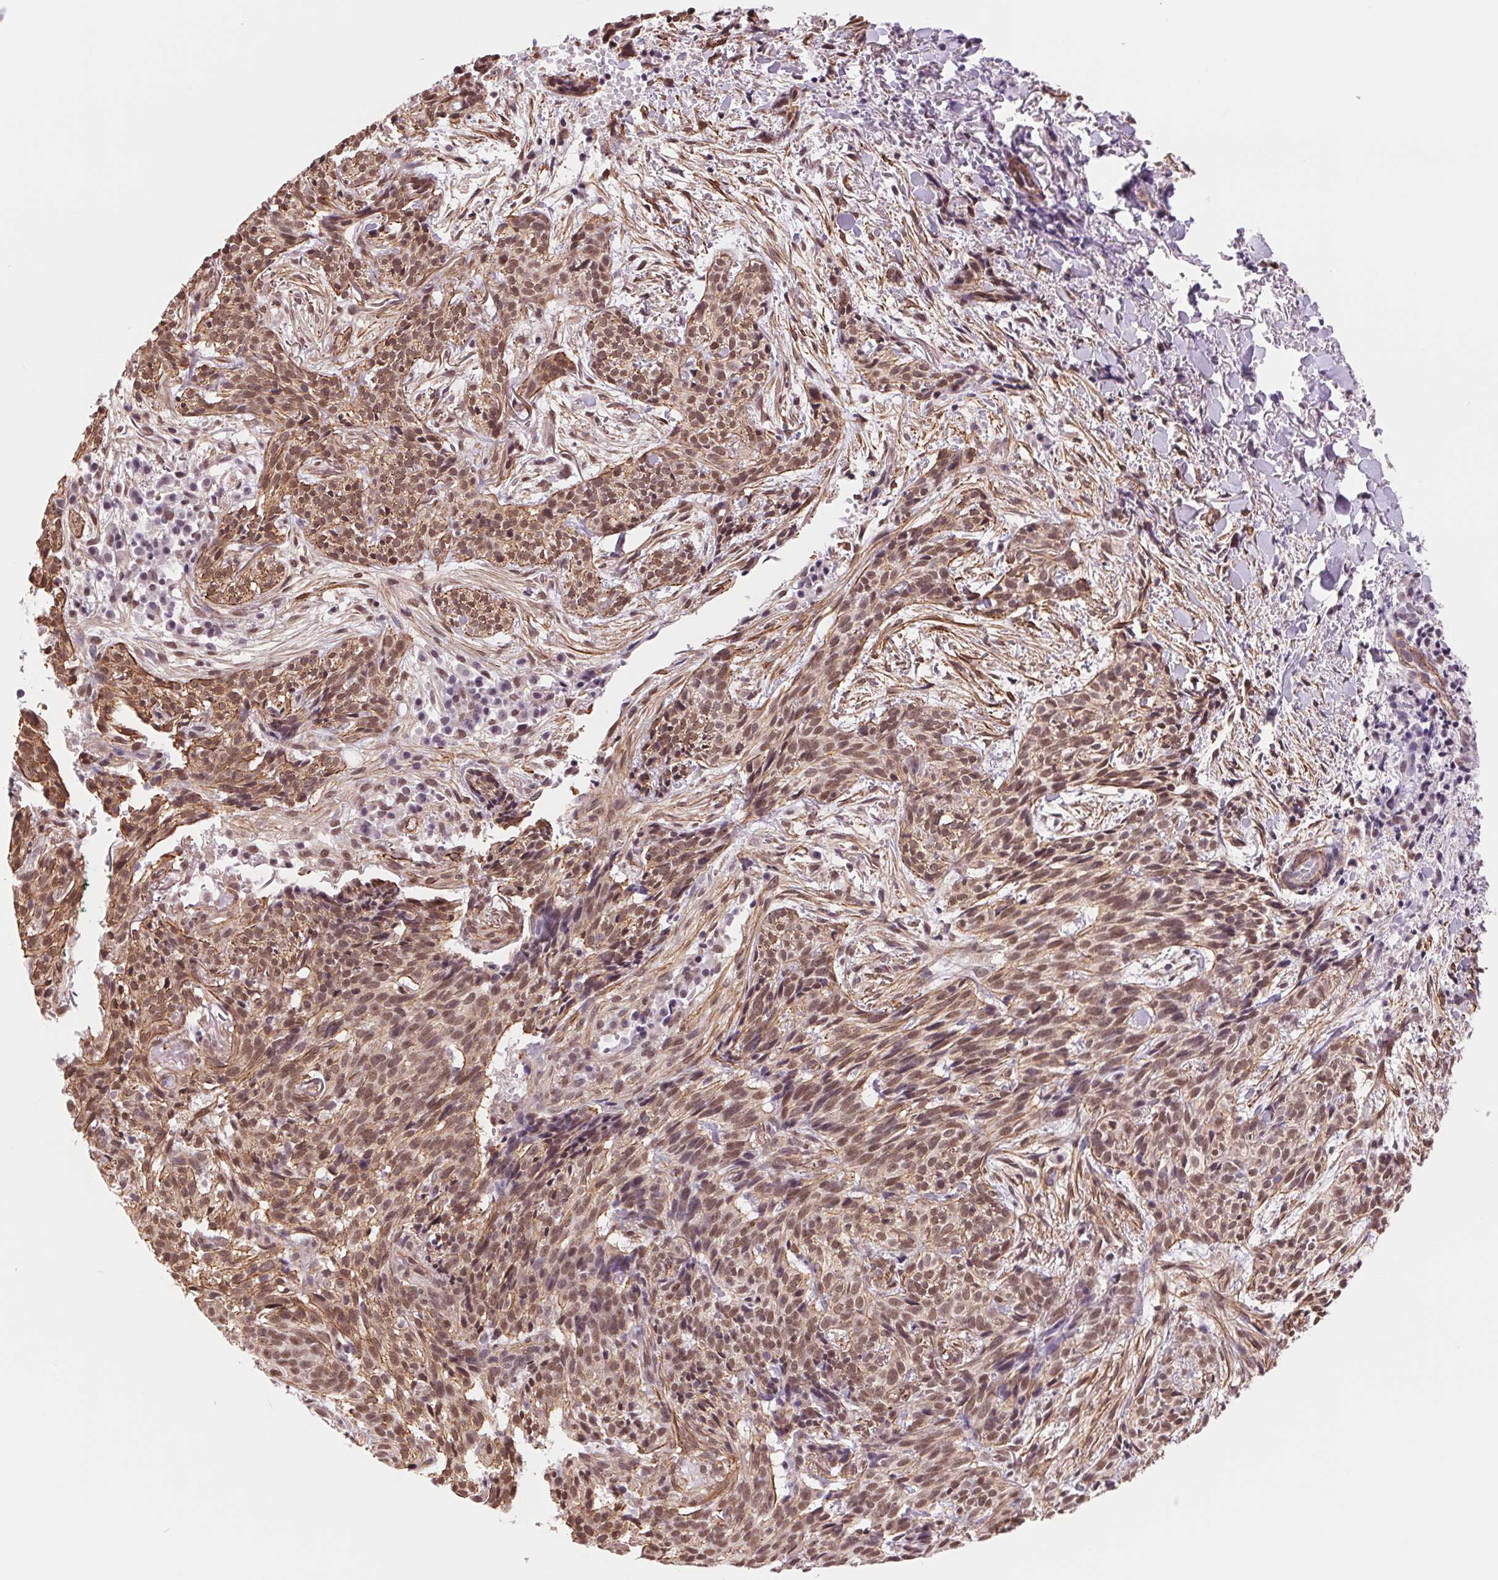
{"staining": {"intensity": "moderate", "quantity": ">75%", "location": "nuclear"}, "tissue": "skin cancer", "cell_type": "Tumor cells", "image_type": "cancer", "snomed": [{"axis": "morphology", "description": "Basal cell carcinoma"}, {"axis": "topography", "description": "Skin"}], "caption": "About >75% of tumor cells in human basal cell carcinoma (skin) reveal moderate nuclear protein staining as visualized by brown immunohistochemical staining.", "gene": "BCAT1", "patient": {"sex": "male", "age": 71}}